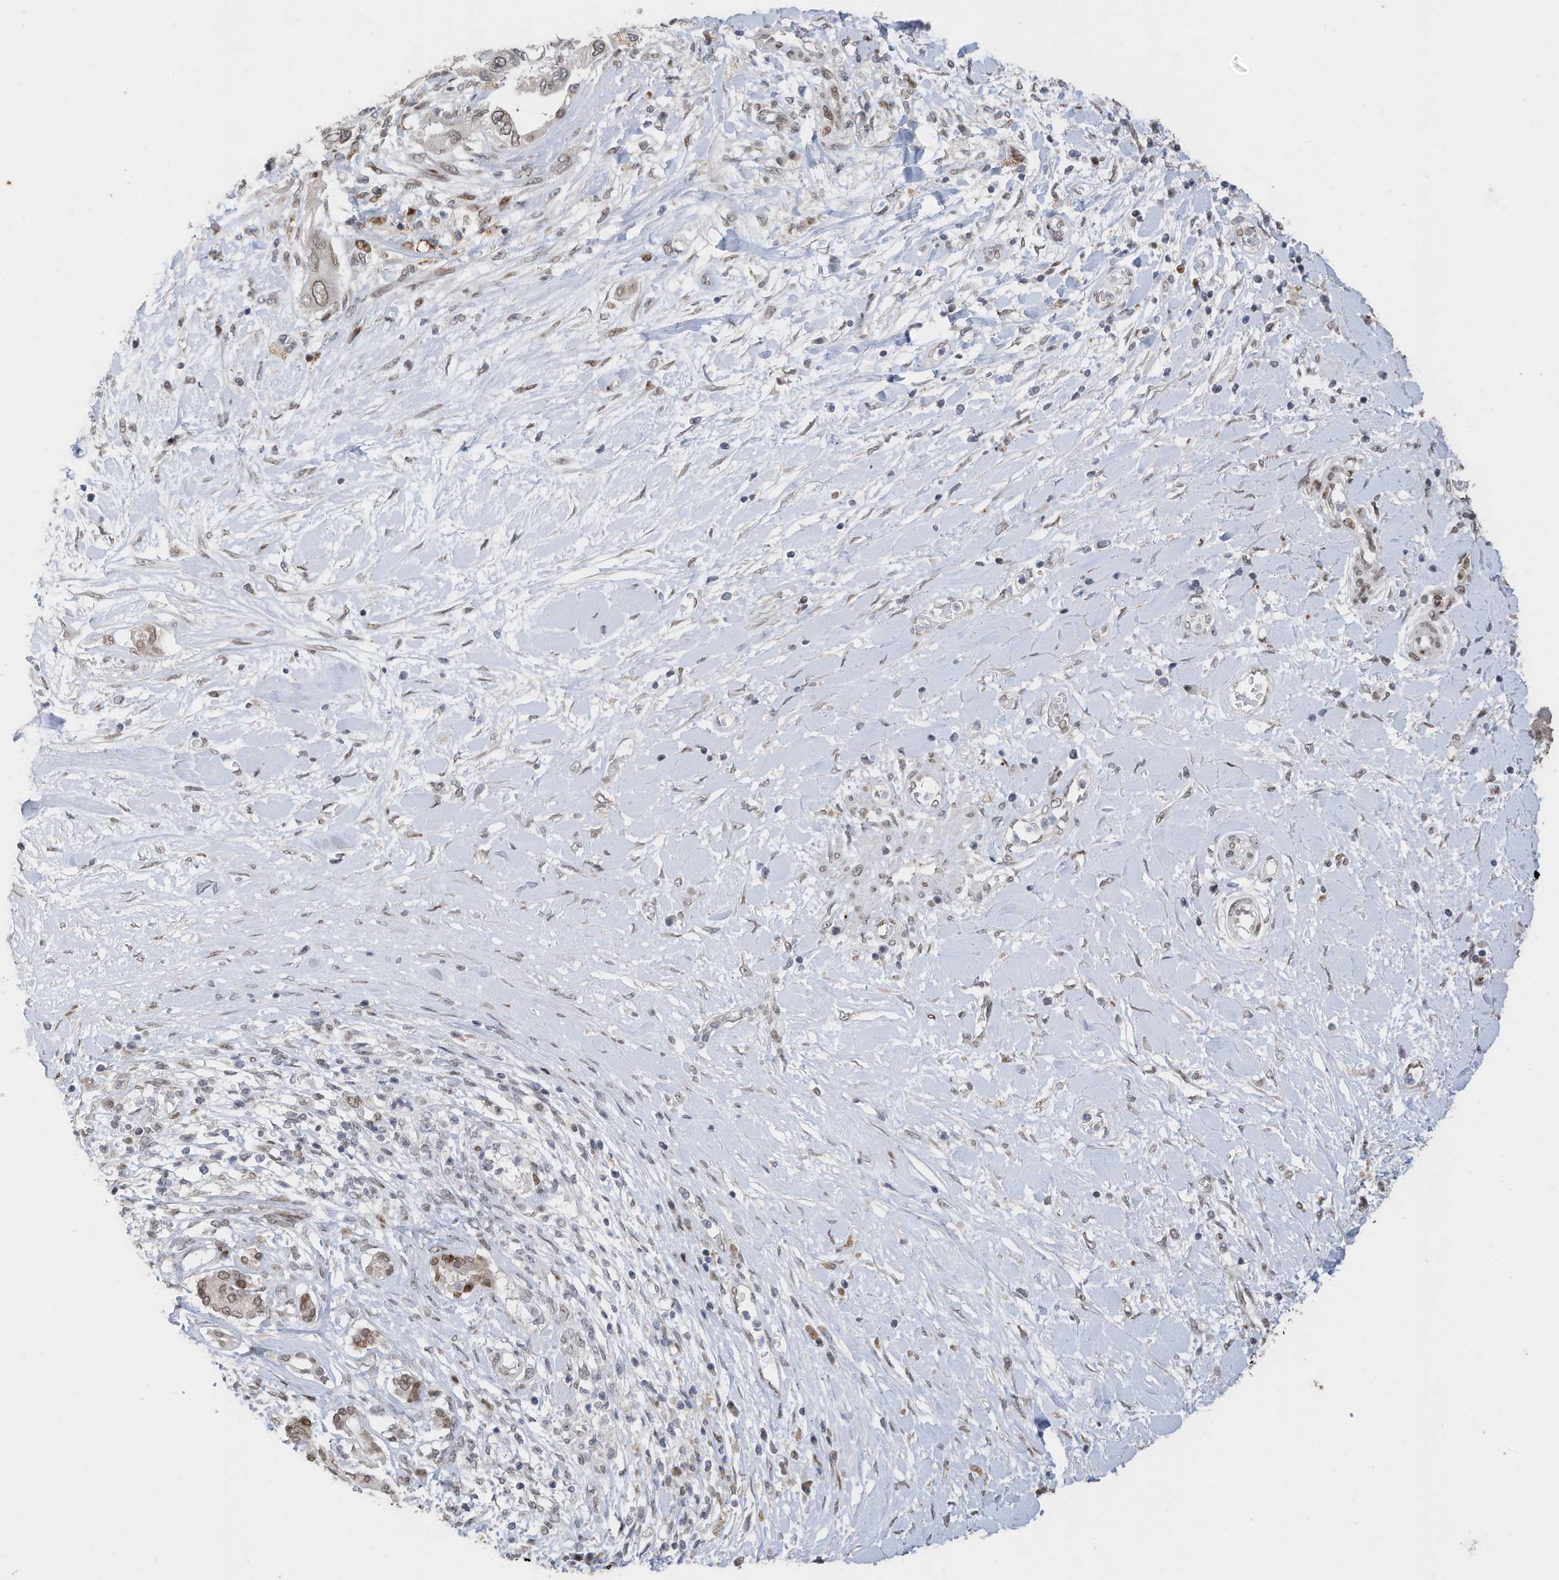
{"staining": {"intensity": "moderate", "quantity": "<25%", "location": "nuclear"}, "tissue": "pancreatic cancer", "cell_type": "Tumor cells", "image_type": "cancer", "snomed": [{"axis": "morphology", "description": "Inflammation, NOS"}, {"axis": "morphology", "description": "Adenocarcinoma, NOS"}, {"axis": "topography", "description": "Pancreas"}], "caption": "Pancreatic adenocarcinoma stained with DAB (3,3'-diaminobenzidine) immunohistochemistry (IHC) demonstrates low levels of moderate nuclear staining in about <25% of tumor cells.", "gene": "RABL3", "patient": {"sex": "female", "age": 56}}